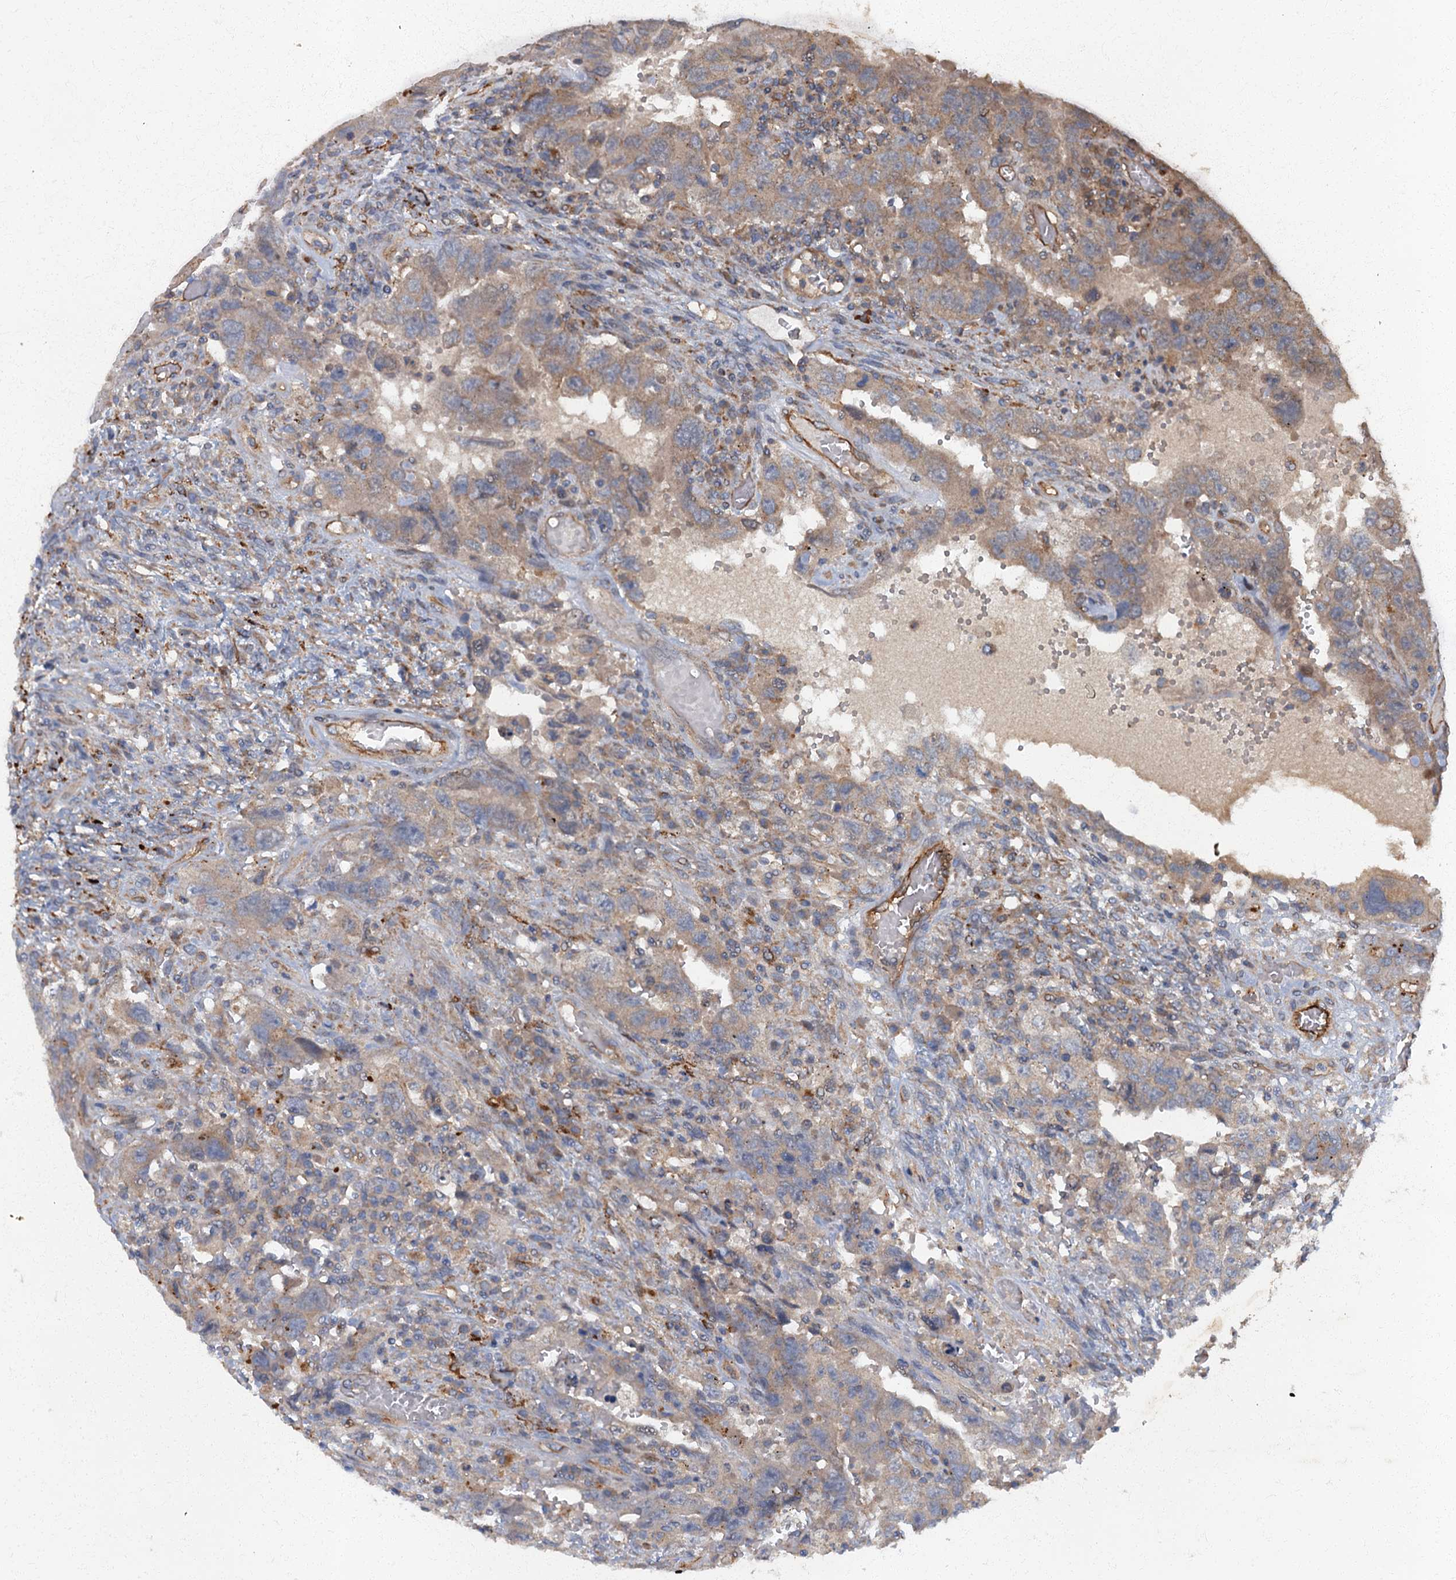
{"staining": {"intensity": "weak", "quantity": "25%-75%", "location": "cytoplasmic/membranous"}, "tissue": "testis cancer", "cell_type": "Tumor cells", "image_type": "cancer", "snomed": [{"axis": "morphology", "description": "Carcinoma, Embryonal, NOS"}, {"axis": "topography", "description": "Testis"}], "caption": "Protein expression analysis of human testis cancer reveals weak cytoplasmic/membranous positivity in about 25%-75% of tumor cells. The staining was performed using DAB (3,3'-diaminobenzidine) to visualize the protein expression in brown, while the nuclei were stained in blue with hematoxylin (Magnification: 20x).", "gene": "ARL11", "patient": {"sex": "male", "age": 26}}